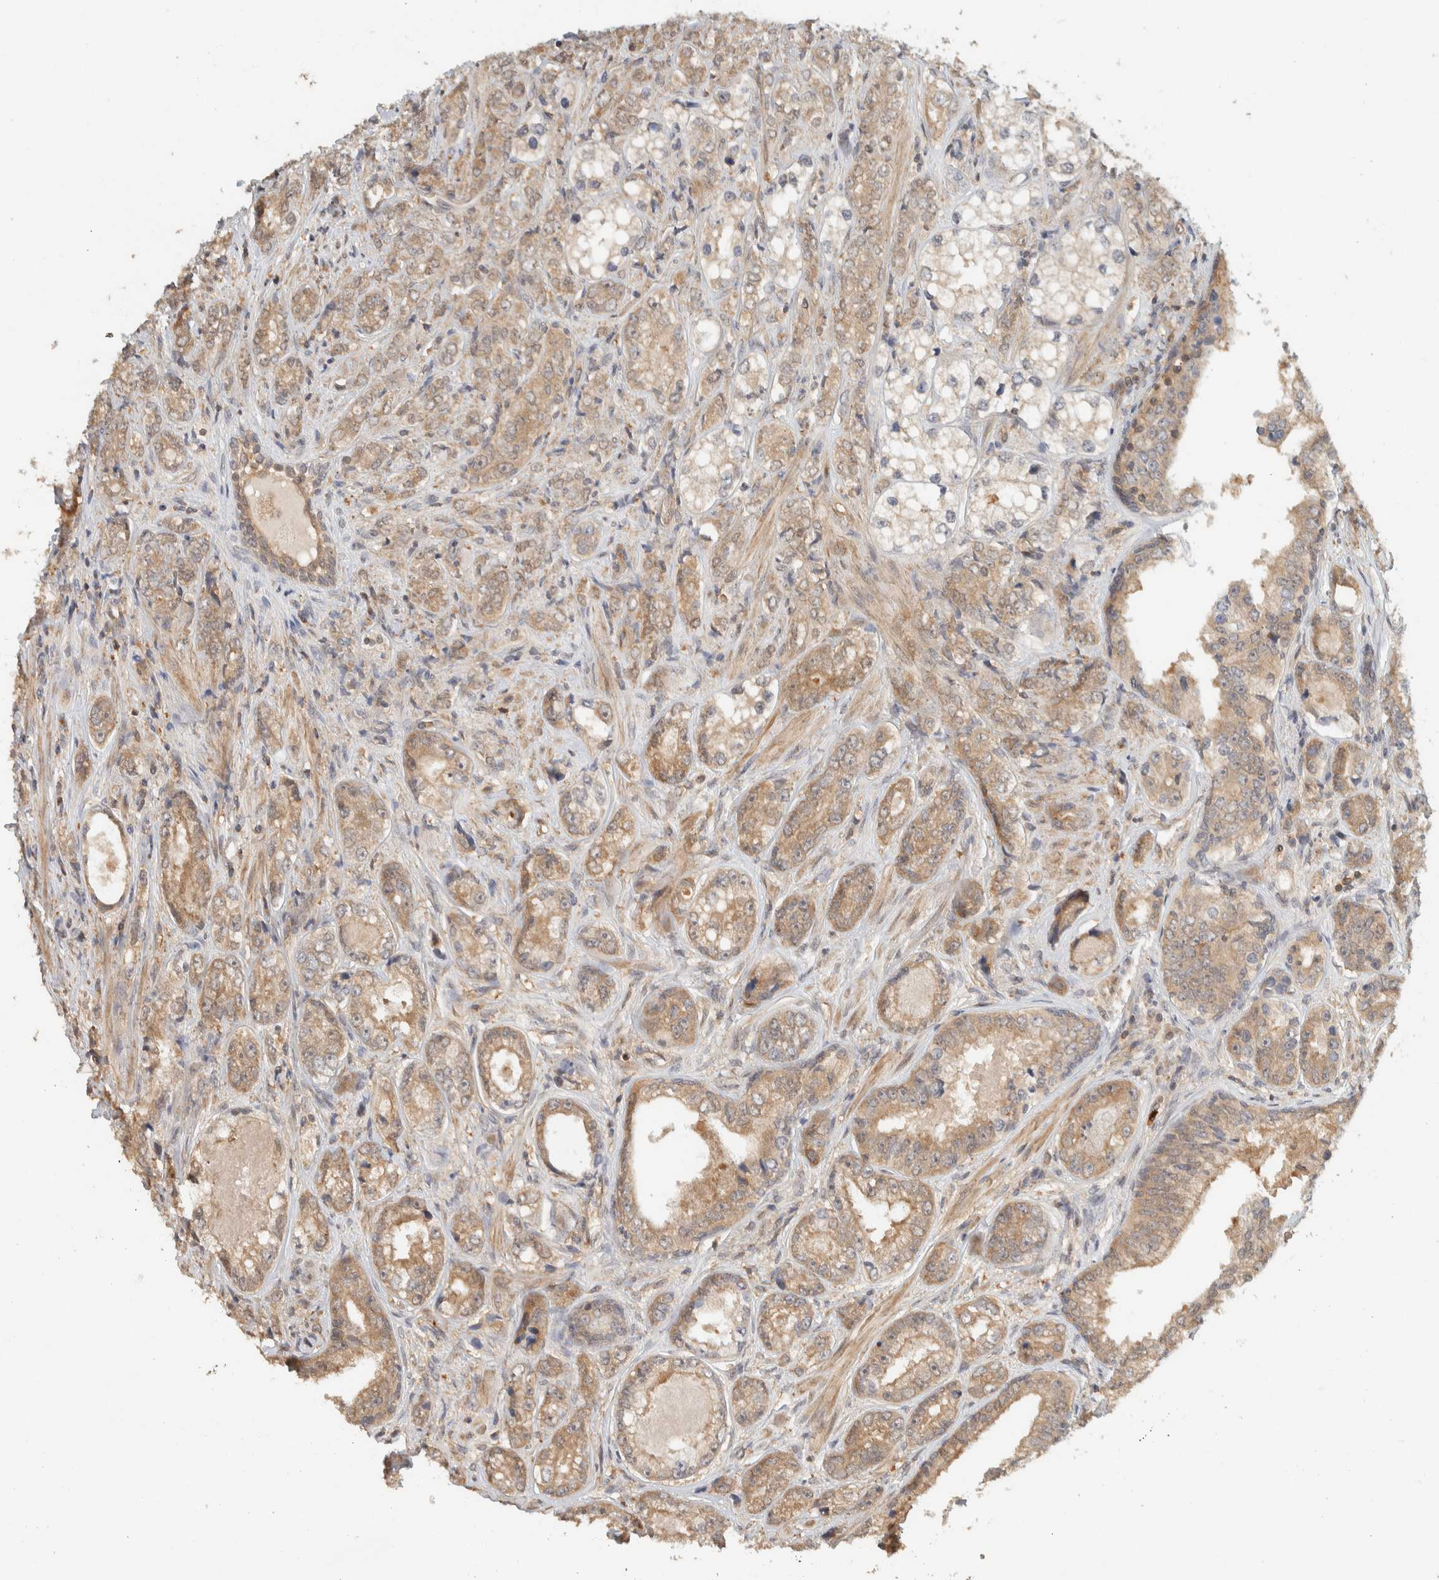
{"staining": {"intensity": "moderate", "quantity": ">75%", "location": "cytoplasmic/membranous"}, "tissue": "prostate cancer", "cell_type": "Tumor cells", "image_type": "cancer", "snomed": [{"axis": "morphology", "description": "Adenocarcinoma, High grade"}, {"axis": "topography", "description": "Prostate"}], "caption": "The photomicrograph exhibits immunohistochemical staining of prostate adenocarcinoma (high-grade). There is moderate cytoplasmic/membranous positivity is seen in approximately >75% of tumor cells. (IHC, brightfield microscopy, high magnification).", "gene": "ADSS2", "patient": {"sex": "male", "age": 61}}